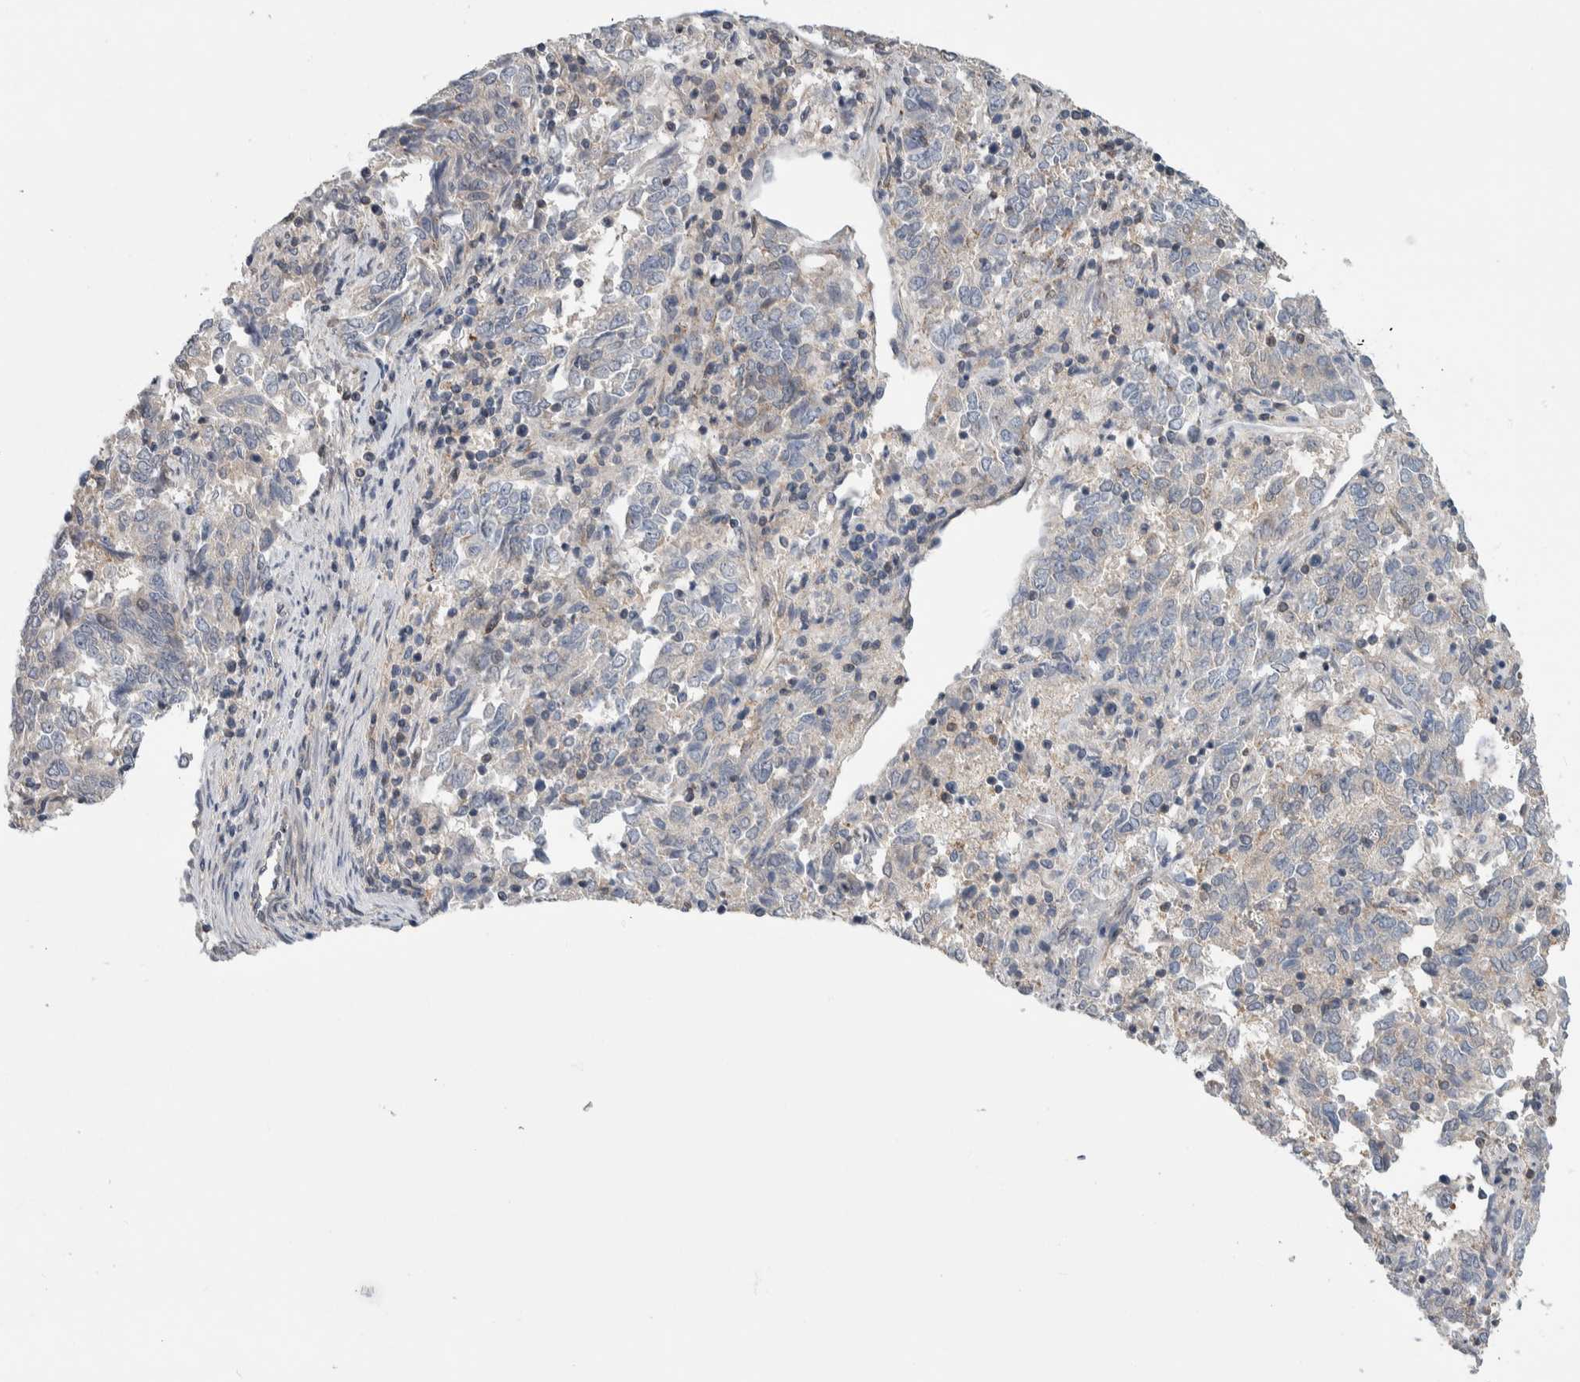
{"staining": {"intensity": "negative", "quantity": "none", "location": "none"}, "tissue": "endometrial cancer", "cell_type": "Tumor cells", "image_type": "cancer", "snomed": [{"axis": "morphology", "description": "Adenocarcinoma, NOS"}, {"axis": "topography", "description": "Endometrium"}], "caption": "Tumor cells show no significant positivity in endometrial cancer (adenocarcinoma).", "gene": "TAX1BP1", "patient": {"sex": "female", "age": 80}}